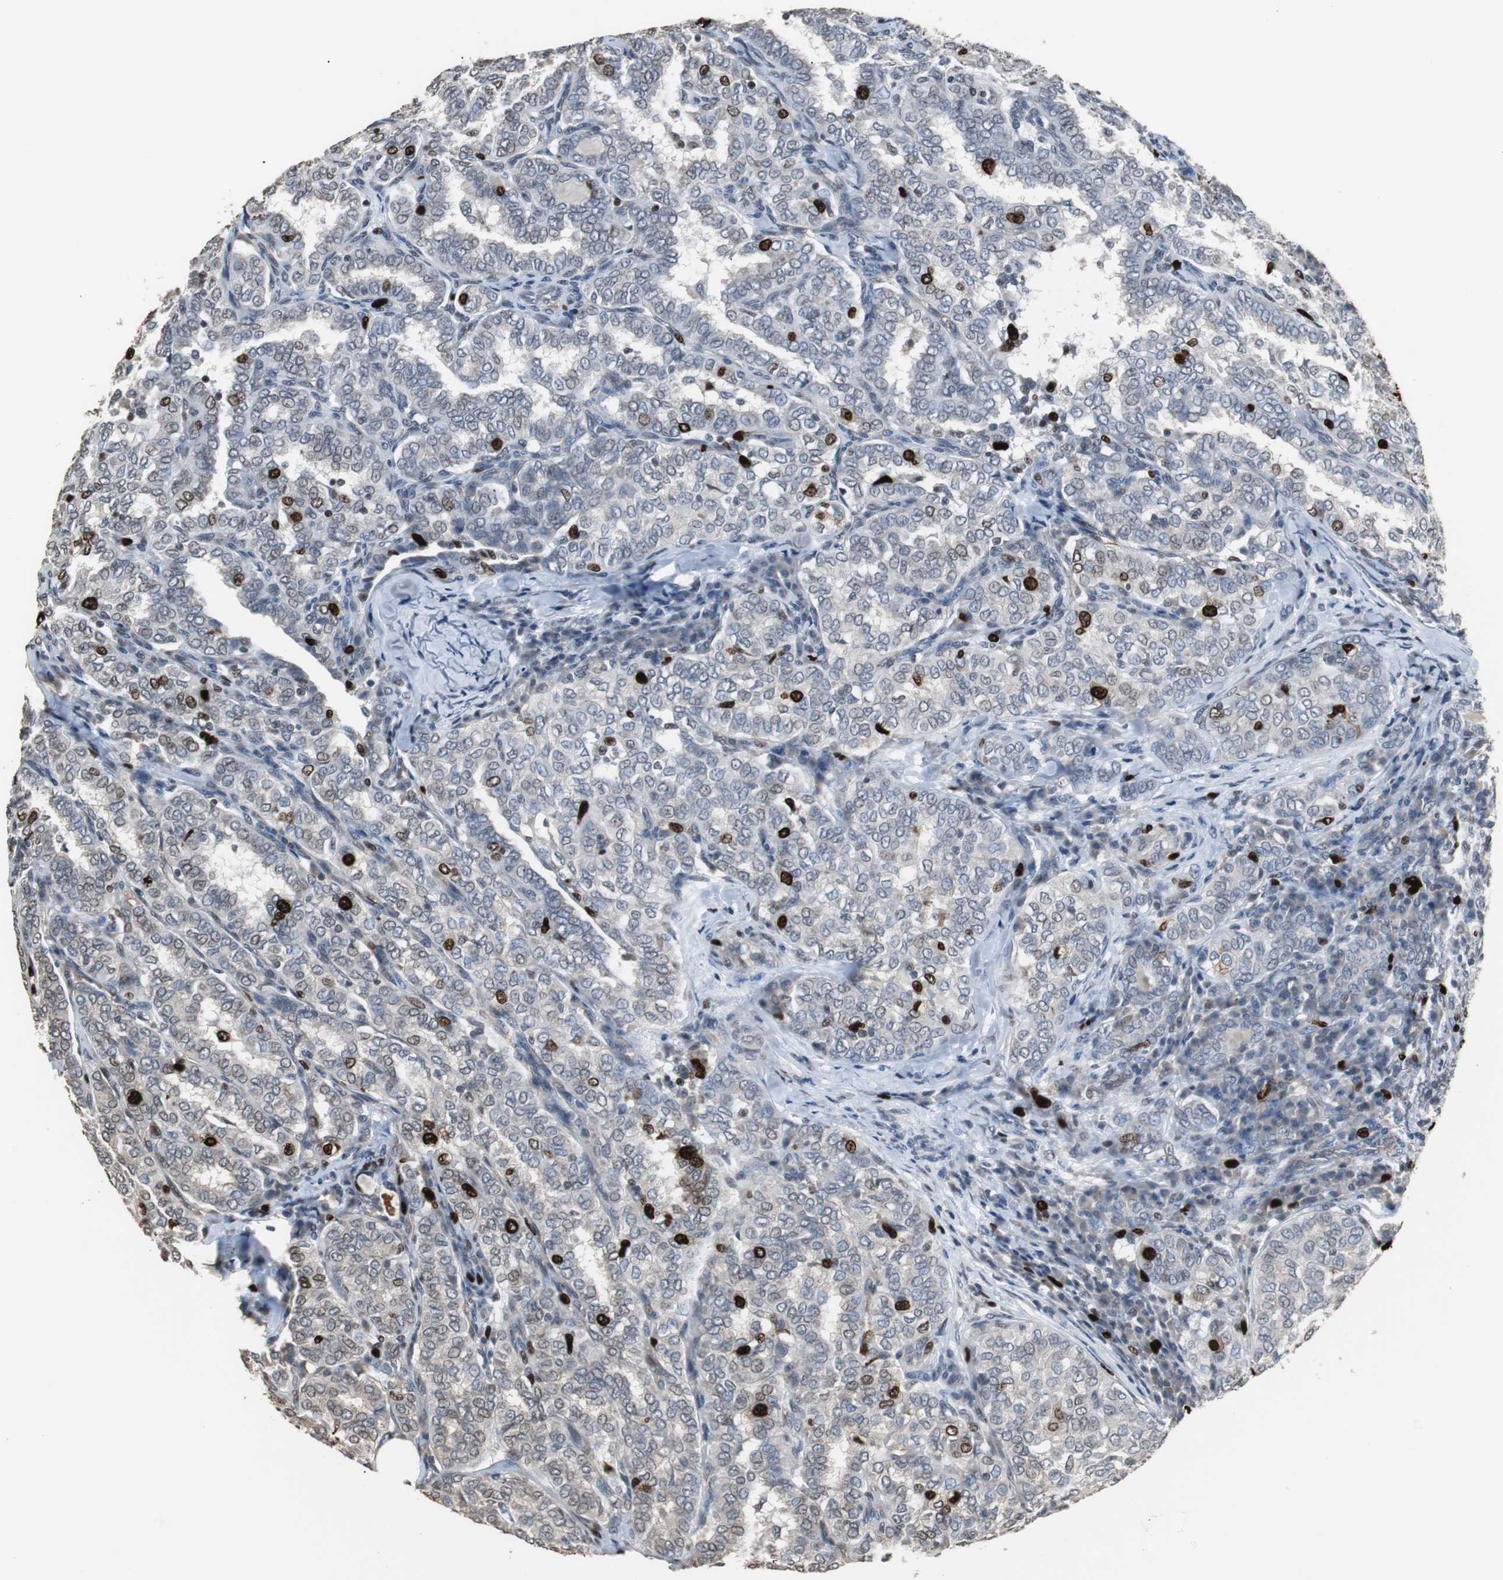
{"staining": {"intensity": "strong", "quantity": "<25%", "location": "cytoplasmic/membranous,nuclear"}, "tissue": "thyroid cancer", "cell_type": "Tumor cells", "image_type": "cancer", "snomed": [{"axis": "morphology", "description": "Papillary adenocarcinoma, NOS"}, {"axis": "topography", "description": "Thyroid gland"}], "caption": "Immunohistochemical staining of human thyroid papillary adenocarcinoma exhibits strong cytoplasmic/membranous and nuclear protein staining in about <25% of tumor cells.", "gene": "TOP2A", "patient": {"sex": "female", "age": 30}}